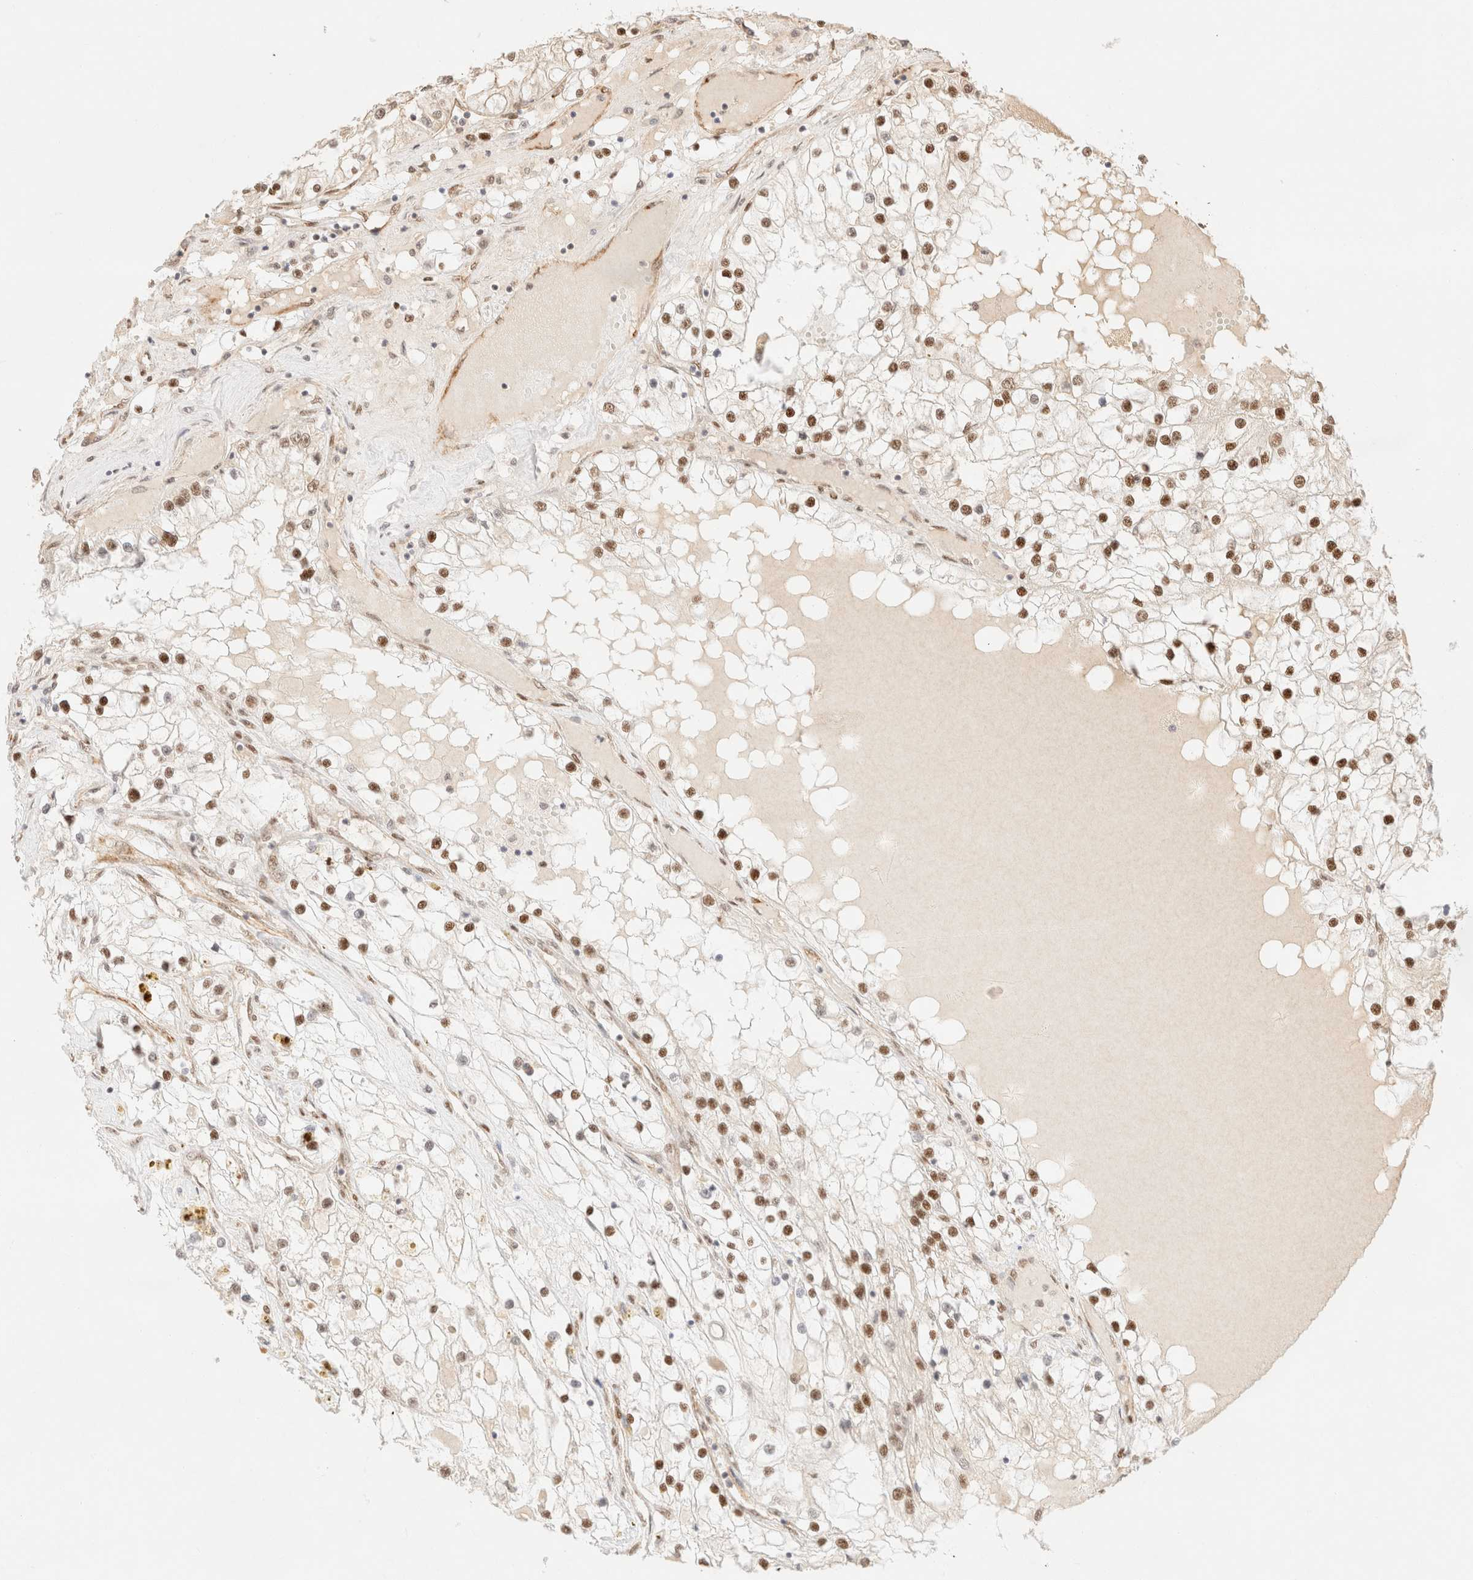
{"staining": {"intensity": "moderate", "quantity": ">75%", "location": "nuclear"}, "tissue": "renal cancer", "cell_type": "Tumor cells", "image_type": "cancer", "snomed": [{"axis": "morphology", "description": "Adenocarcinoma, NOS"}, {"axis": "topography", "description": "Kidney"}], "caption": "A high-resolution micrograph shows immunohistochemistry (IHC) staining of renal cancer, which reveals moderate nuclear staining in approximately >75% of tumor cells.", "gene": "ZNF768", "patient": {"sex": "male", "age": 68}}